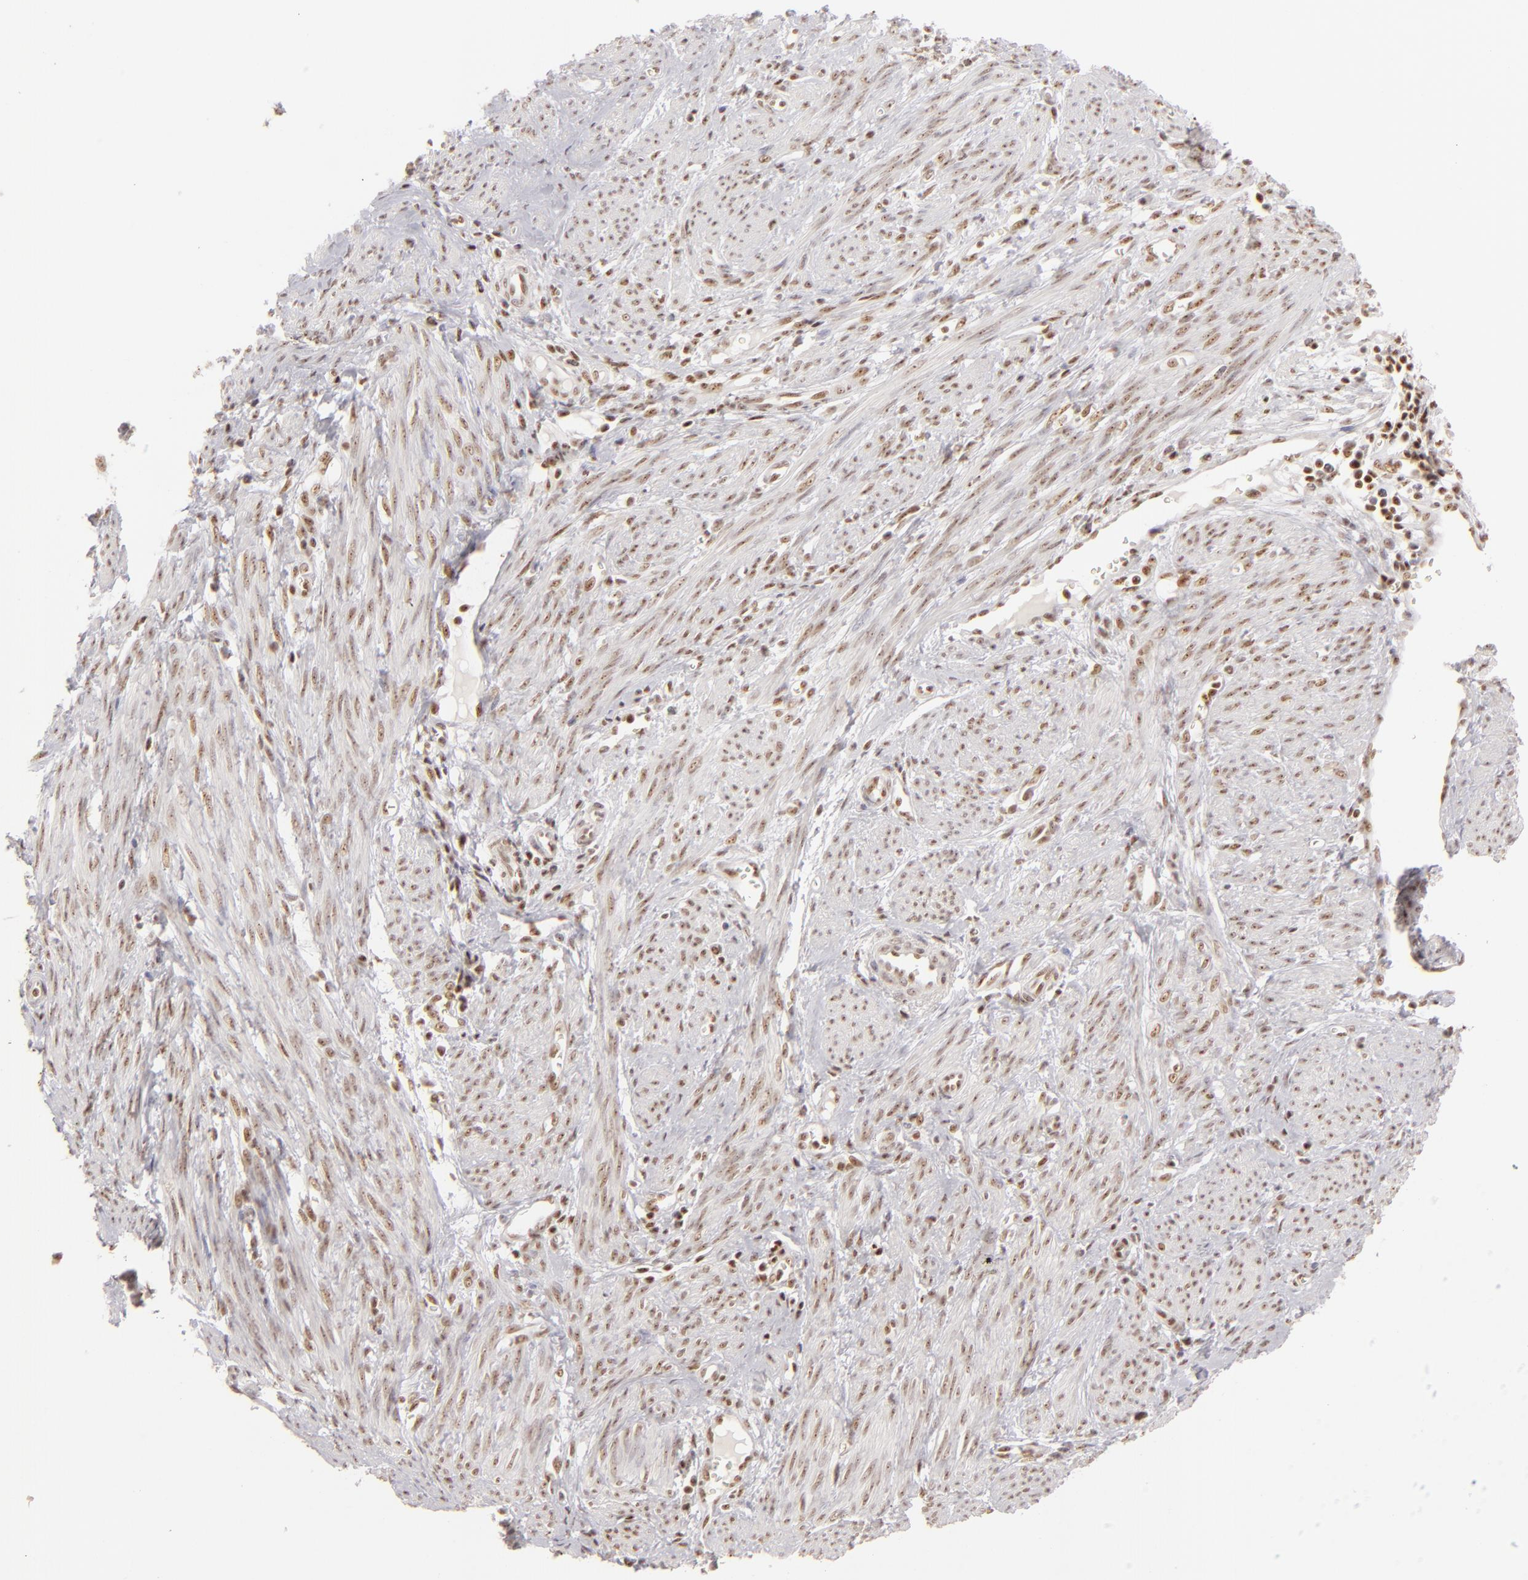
{"staining": {"intensity": "moderate", "quantity": "<25%", "location": "nuclear"}, "tissue": "endometrial cancer", "cell_type": "Tumor cells", "image_type": "cancer", "snomed": [{"axis": "morphology", "description": "Adenocarcinoma, NOS"}, {"axis": "topography", "description": "Endometrium"}], "caption": "A micrograph of human endometrial cancer stained for a protein demonstrates moderate nuclear brown staining in tumor cells.", "gene": "DAXX", "patient": {"sex": "female", "age": 75}}